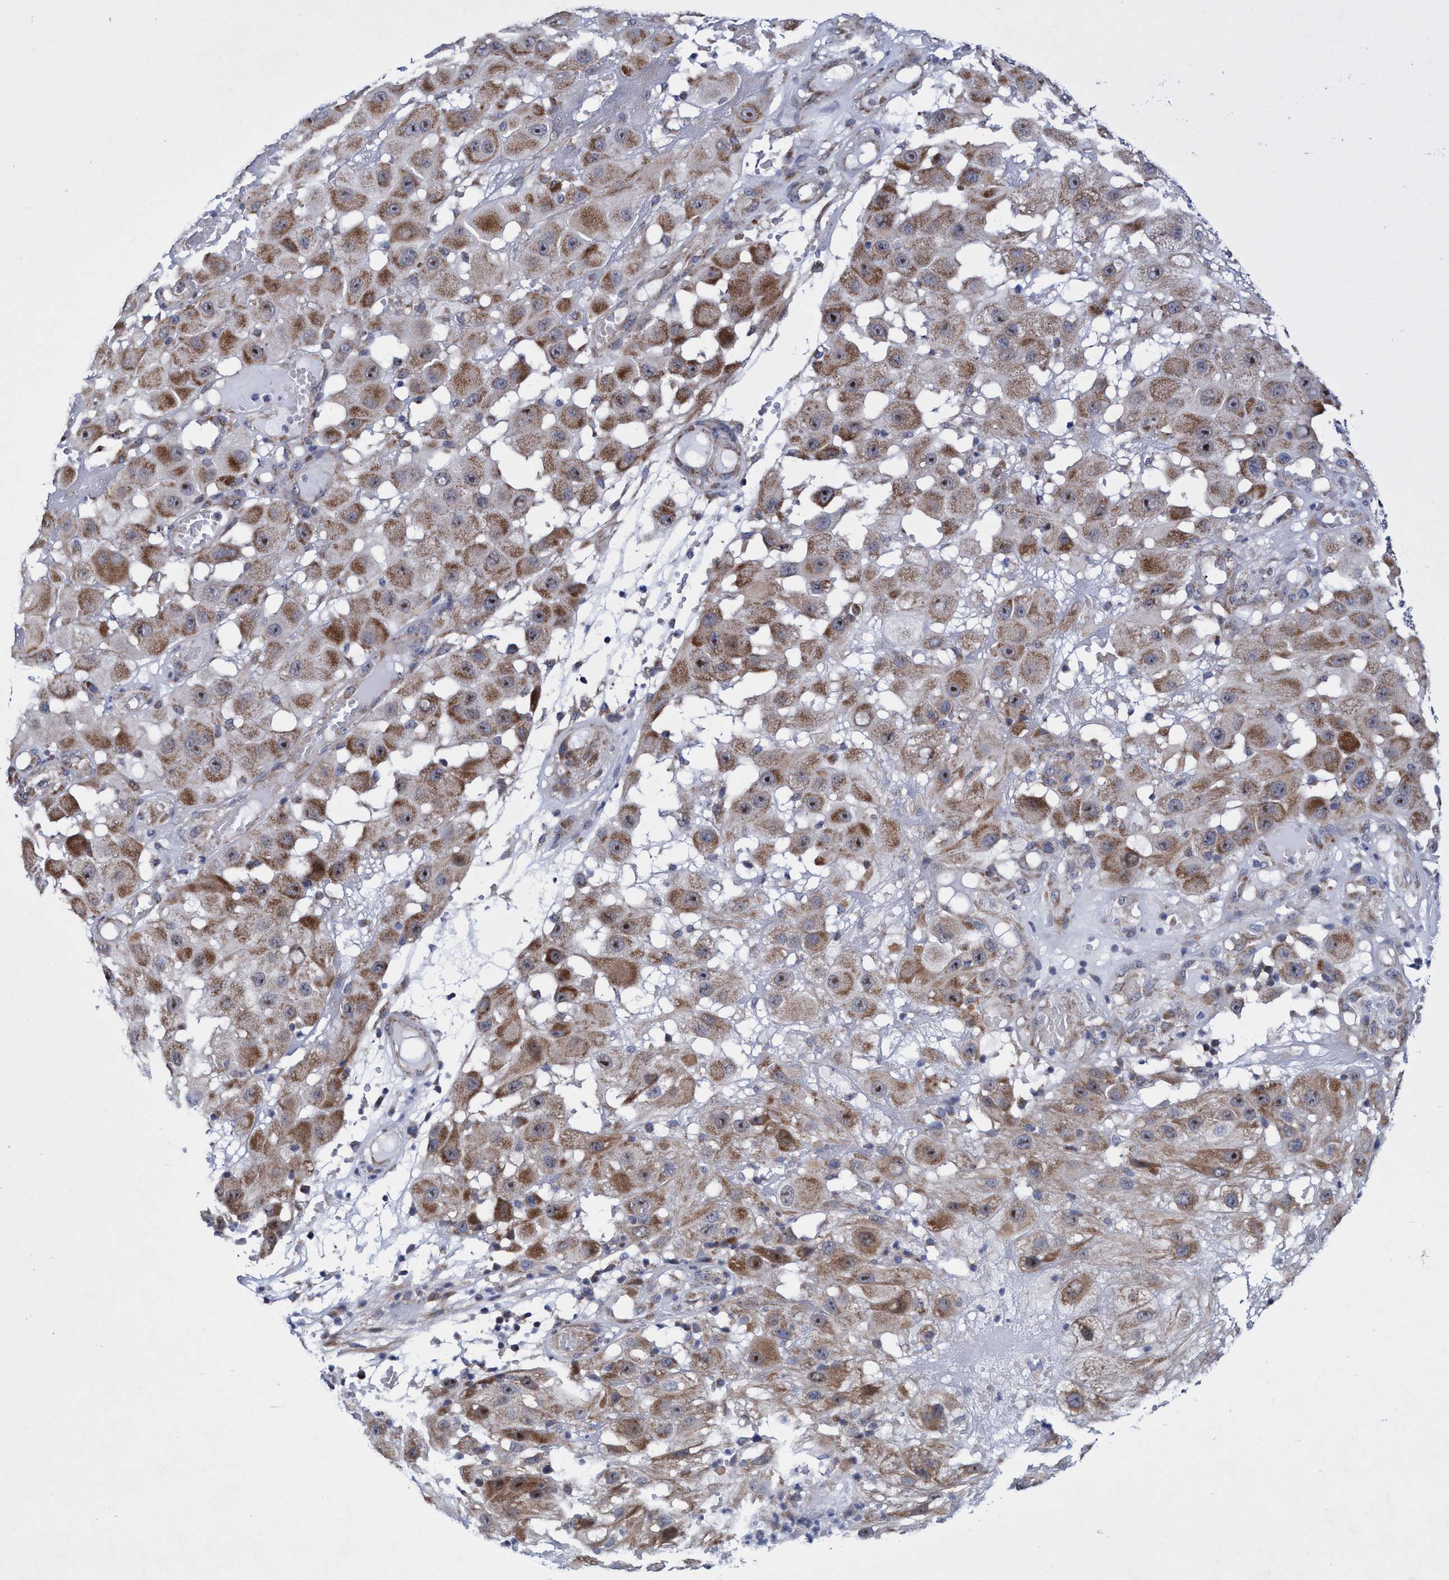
{"staining": {"intensity": "moderate", "quantity": ">75%", "location": "cytoplasmic/membranous,nuclear"}, "tissue": "melanoma", "cell_type": "Tumor cells", "image_type": "cancer", "snomed": [{"axis": "morphology", "description": "Malignant melanoma, NOS"}, {"axis": "topography", "description": "Skin"}], "caption": "Malignant melanoma stained with DAB (3,3'-diaminobenzidine) immunohistochemistry (IHC) shows medium levels of moderate cytoplasmic/membranous and nuclear positivity in about >75% of tumor cells. (DAB IHC with brightfield microscopy, high magnification).", "gene": "POLR1F", "patient": {"sex": "female", "age": 81}}